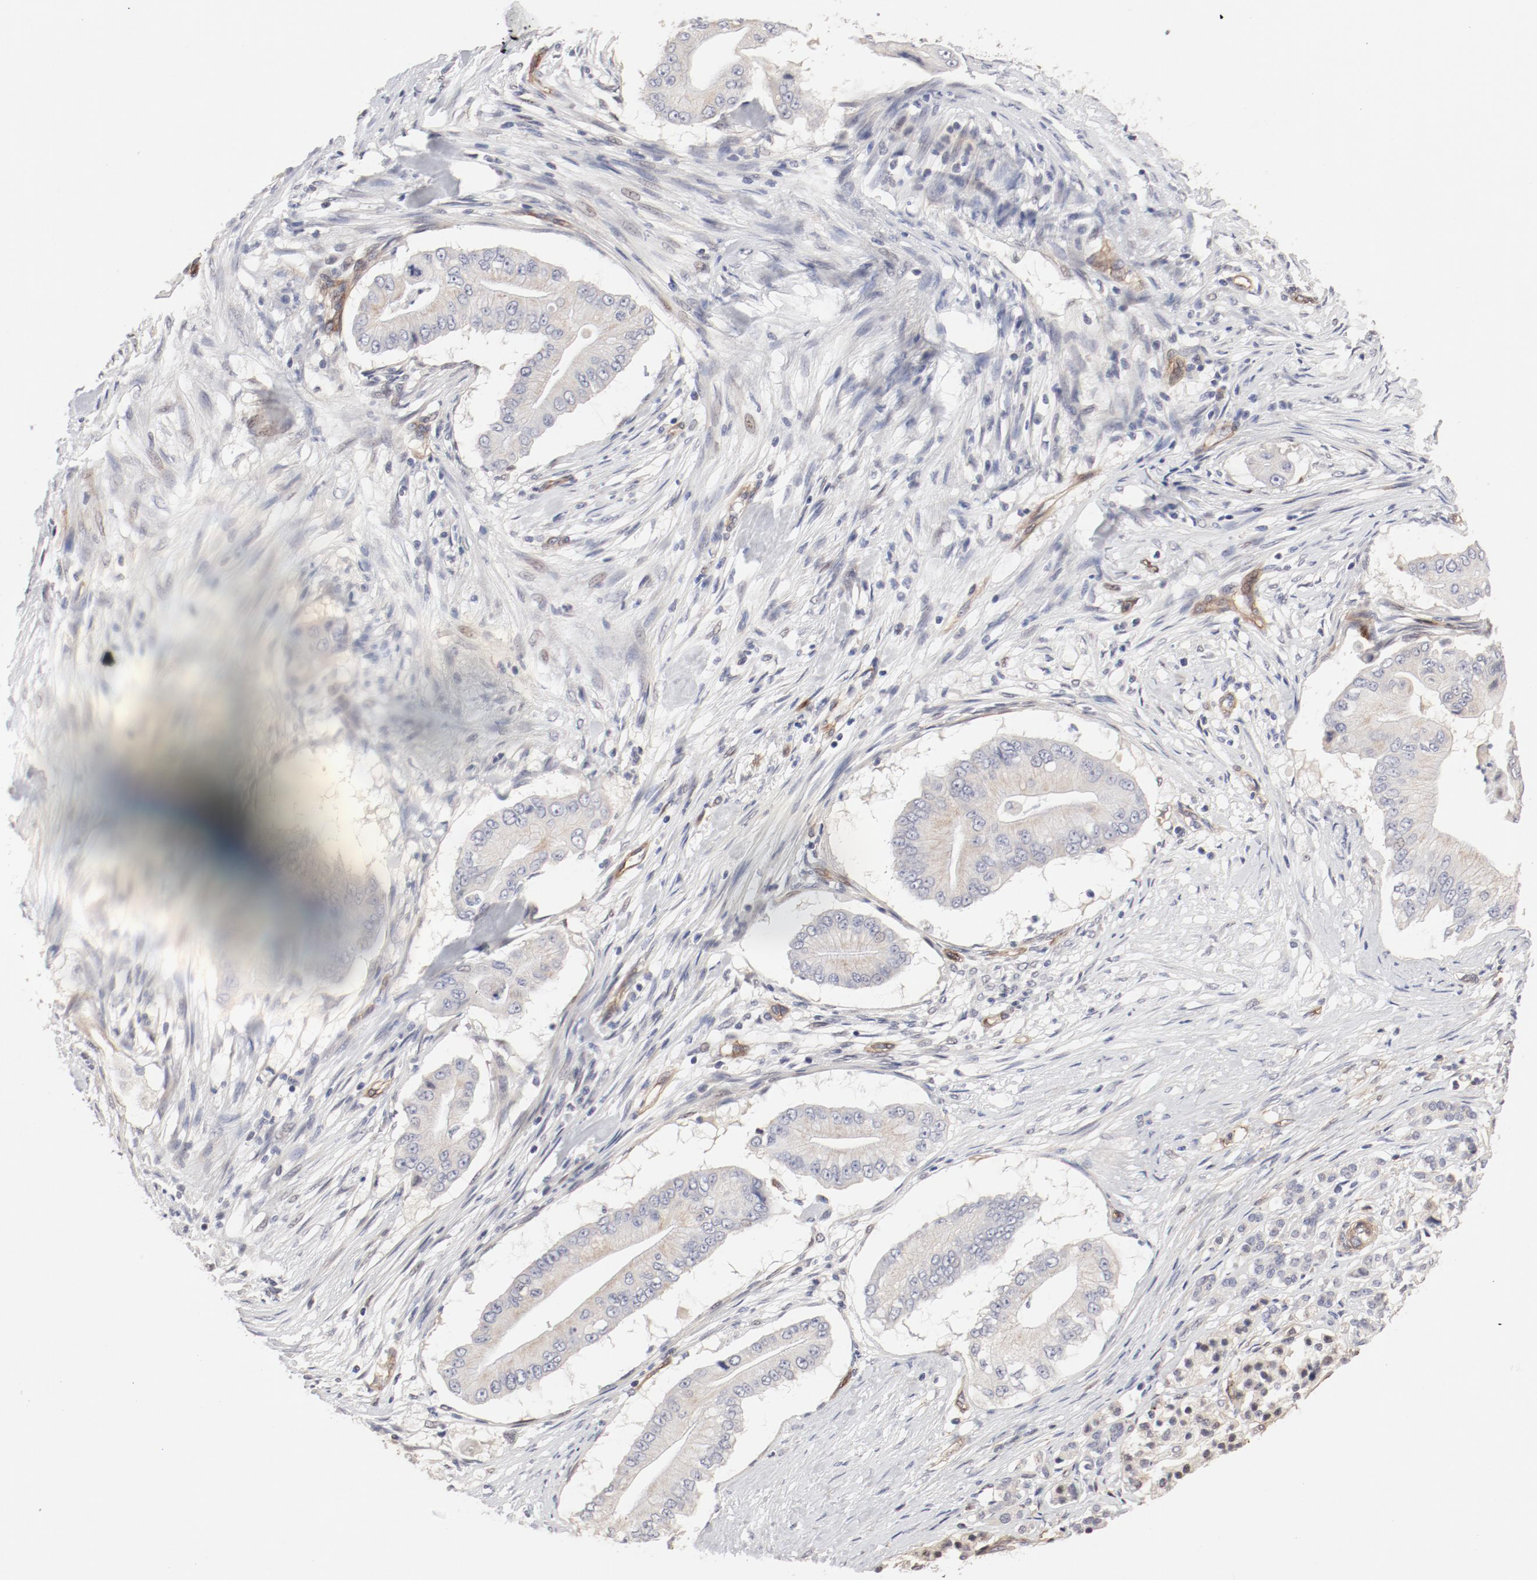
{"staining": {"intensity": "negative", "quantity": "none", "location": "none"}, "tissue": "pancreatic cancer", "cell_type": "Tumor cells", "image_type": "cancer", "snomed": [{"axis": "morphology", "description": "Adenocarcinoma, NOS"}, {"axis": "topography", "description": "Pancreas"}], "caption": "This micrograph is of adenocarcinoma (pancreatic) stained with IHC to label a protein in brown with the nuclei are counter-stained blue. There is no staining in tumor cells.", "gene": "MAGED4", "patient": {"sex": "male", "age": 62}}